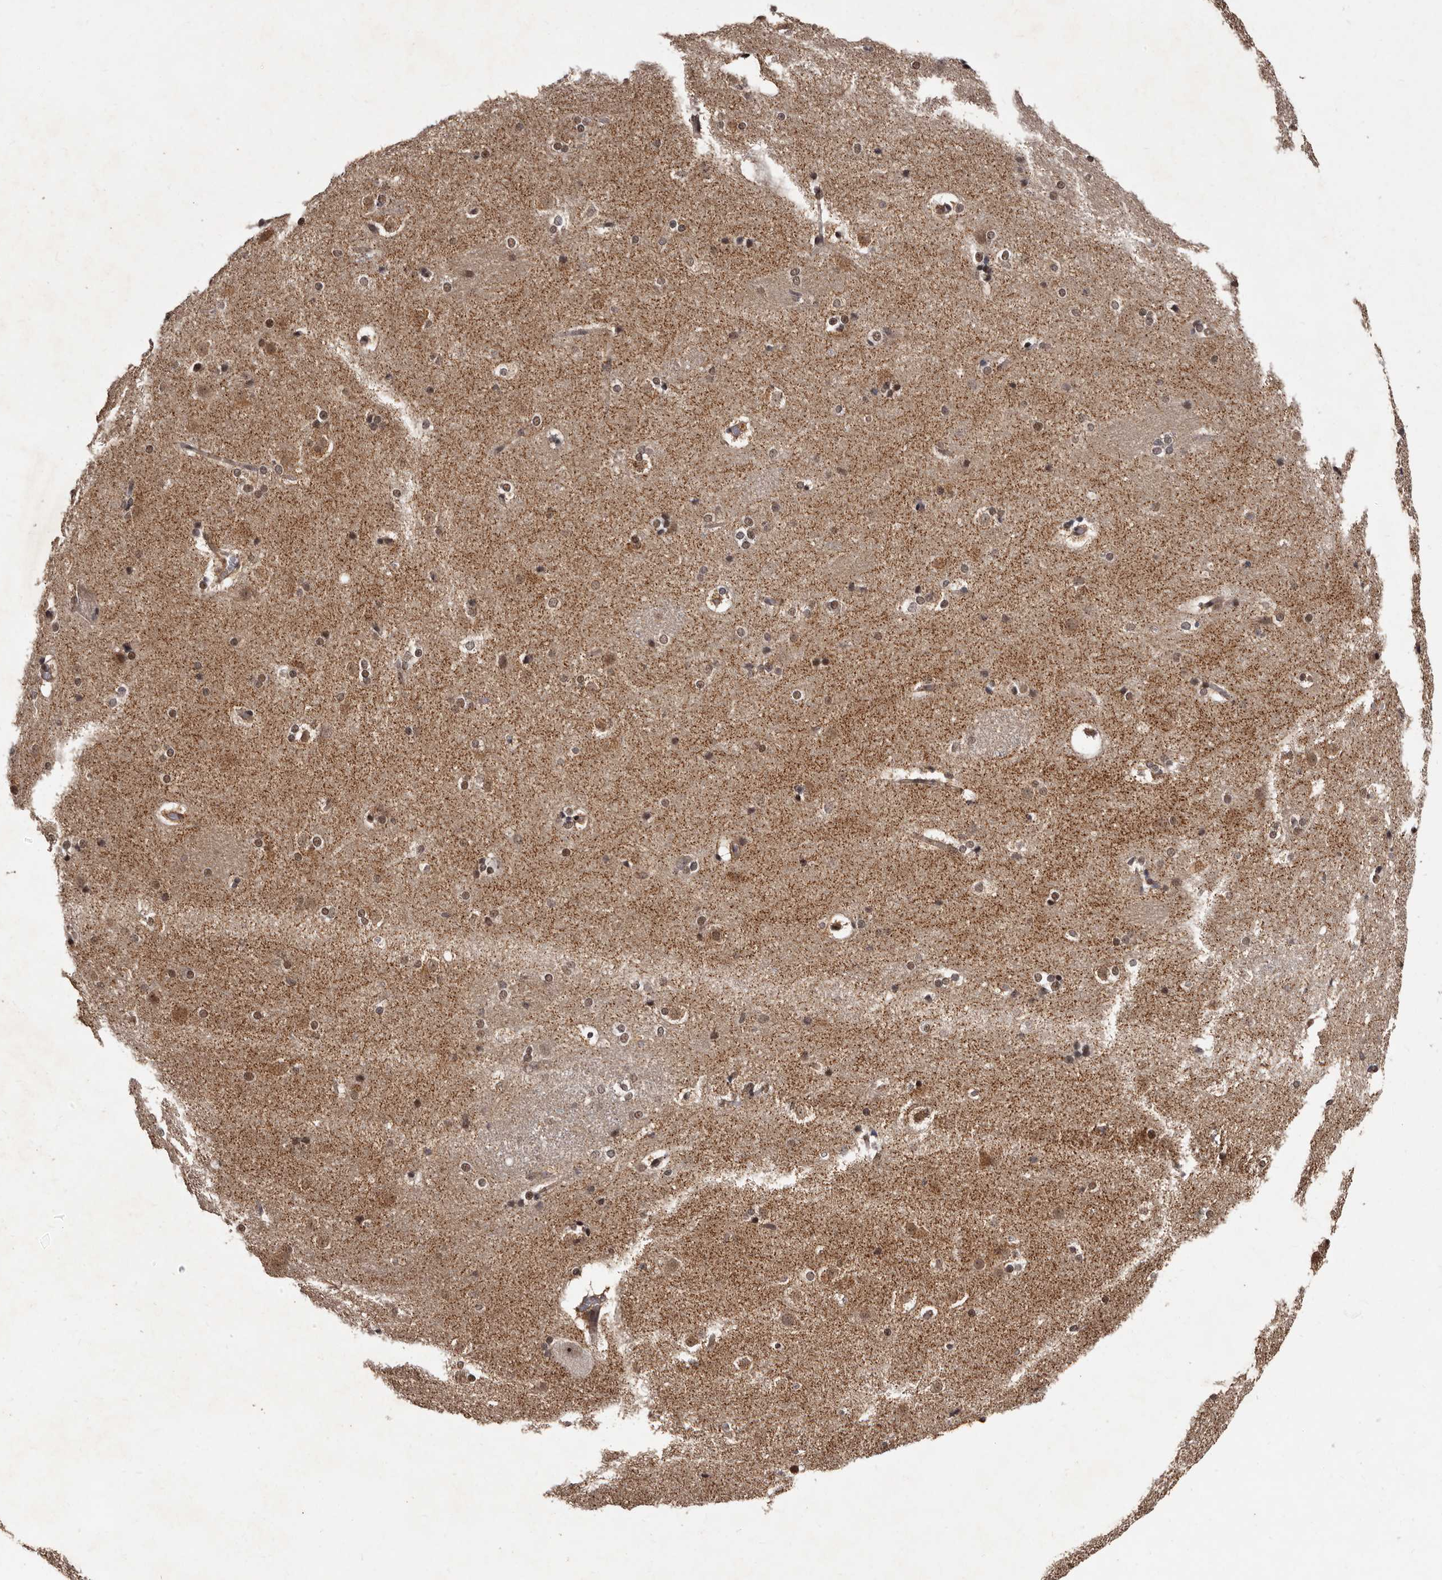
{"staining": {"intensity": "moderate", "quantity": "25%-75%", "location": "cytoplasmic/membranous,nuclear"}, "tissue": "caudate", "cell_type": "Glial cells", "image_type": "normal", "snomed": [{"axis": "morphology", "description": "Normal tissue, NOS"}, {"axis": "topography", "description": "Lateral ventricle wall"}], "caption": "Protein expression analysis of benign human caudate reveals moderate cytoplasmic/membranous,nuclear positivity in approximately 25%-75% of glial cells. (brown staining indicates protein expression, while blue staining denotes nuclei).", "gene": "DNPH1", "patient": {"sex": "female", "age": 19}}